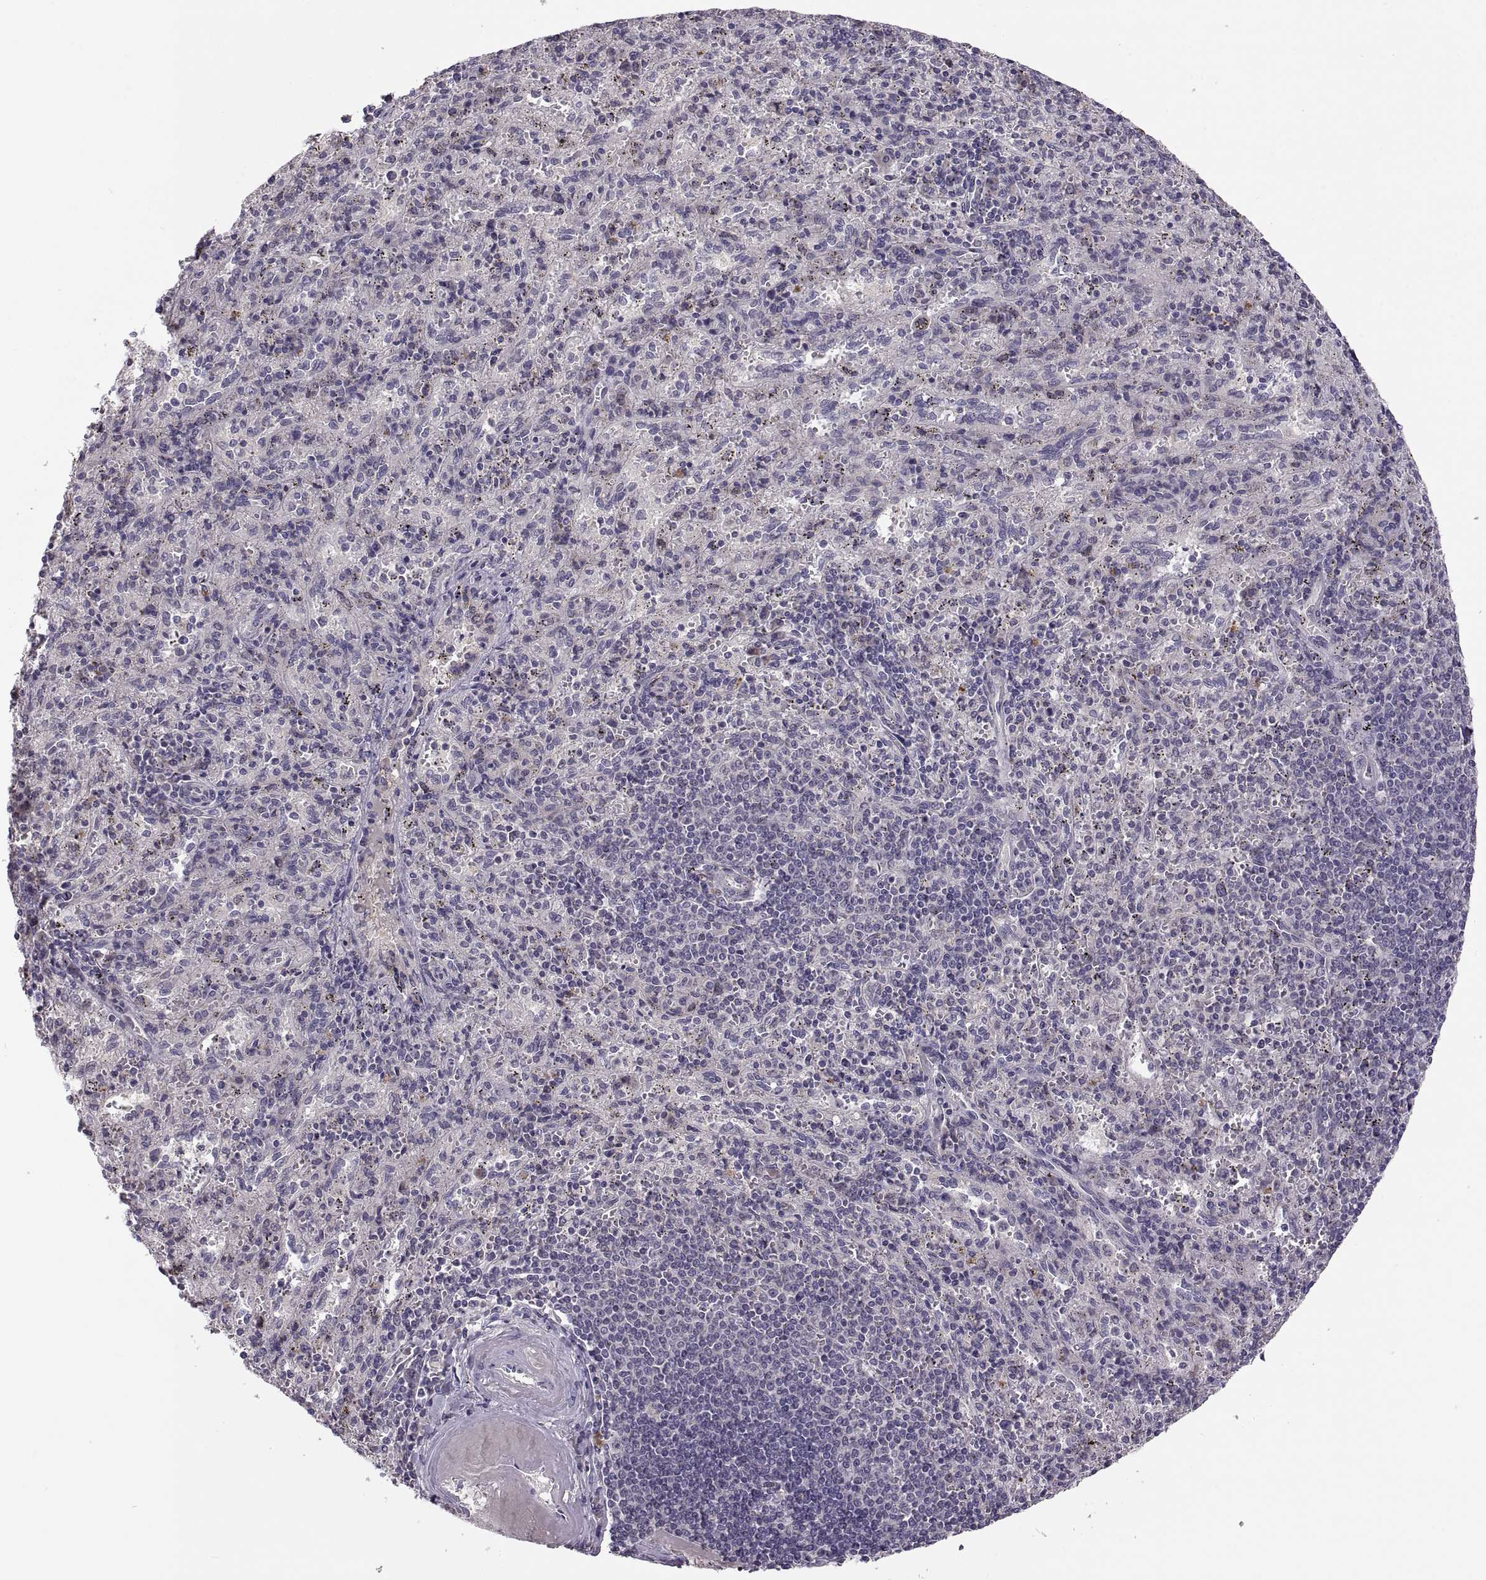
{"staining": {"intensity": "negative", "quantity": "none", "location": "none"}, "tissue": "spleen", "cell_type": "Cells in red pulp", "image_type": "normal", "snomed": [{"axis": "morphology", "description": "Normal tissue, NOS"}, {"axis": "topography", "description": "Spleen"}], "caption": "Immunohistochemical staining of benign human spleen shows no significant expression in cells in red pulp. (Stains: DAB (3,3'-diaminobenzidine) immunohistochemistry (IHC) with hematoxylin counter stain, Microscopy: brightfield microscopy at high magnification).", "gene": "ACSBG2", "patient": {"sex": "male", "age": 57}}